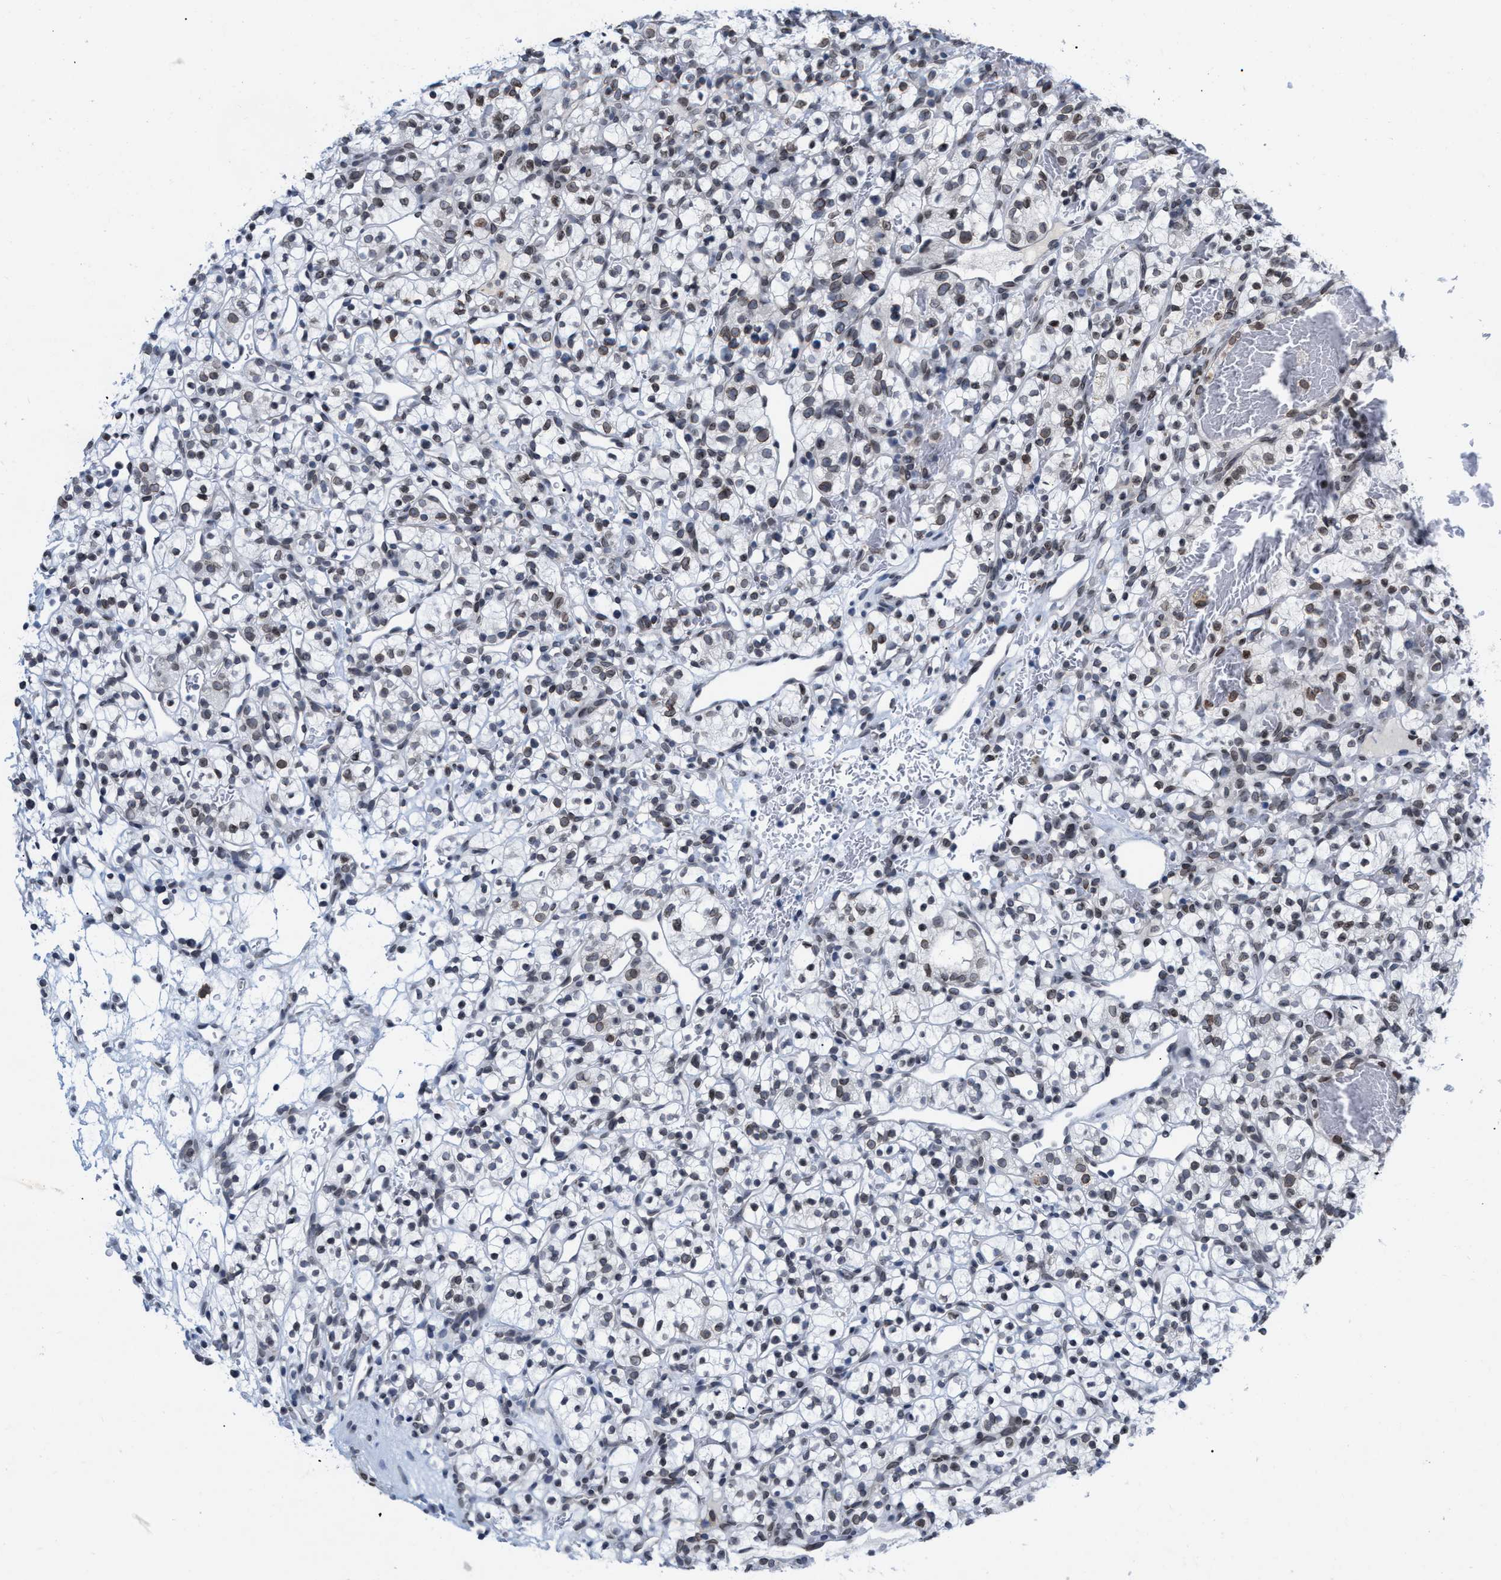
{"staining": {"intensity": "weak", "quantity": "25%-75%", "location": "cytoplasmic/membranous,nuclear"}, "tissue": "renal cancer", "cell_type": "Tumor cells", "image_type": "cancer", "snomed": [{"axis": "morphology", "description": "Adenocarcinoma, NOS"}, {"axis": "topography", "description": "Kidney"}], "caption": "Adenocarcinoma (renal) stained with a brown dye shows weak cytoplasmic/membranous and nuclear positive expression in about 25%-75% of tumor cells.", "gene": "TPR", "patient": {"sex": "female", "age": 57}}